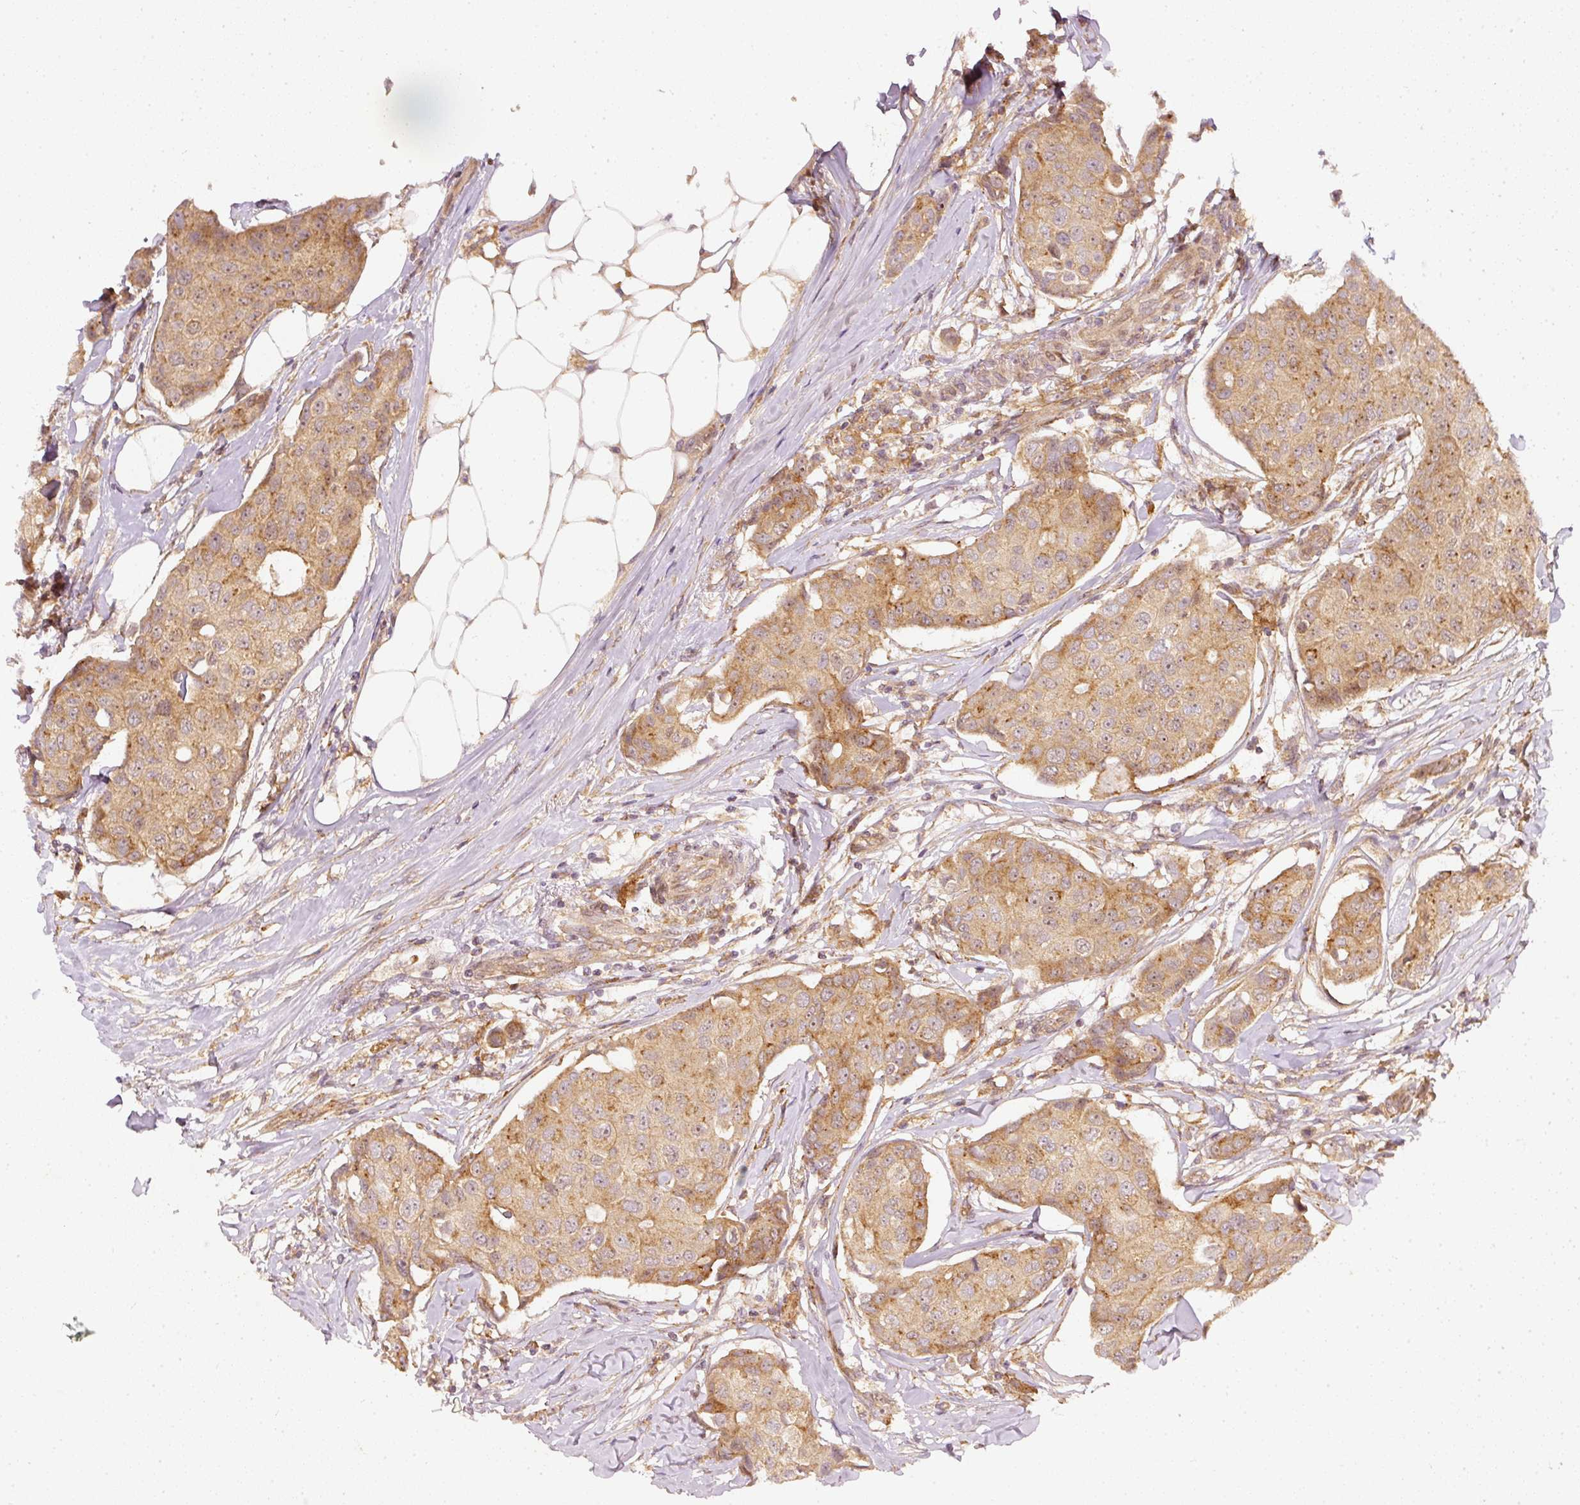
{"staining": {"intensity": "moderate", "quantity": "25%-75%", "location": "cytoplasmic/membranous"}, "tissue": "breast cancer", "cell_type": "Tumor cells", "image_type": "cancer", "snomed": [{"axis": "morphology", "description": "Duct carcinoma"}, {"axis": "topography", "description": "Breast"}], "caption": "Brown immunohistochemical staining in human breast intraductal carcinoma reveals moderate cytoplasmic/membranous staining in about 25%-75% of tumor cells. (Brightfield microscopy of DAB IHC at high magnification).", "gene": "ZNF580", "patient": {"sex": "female", "age": 80}}